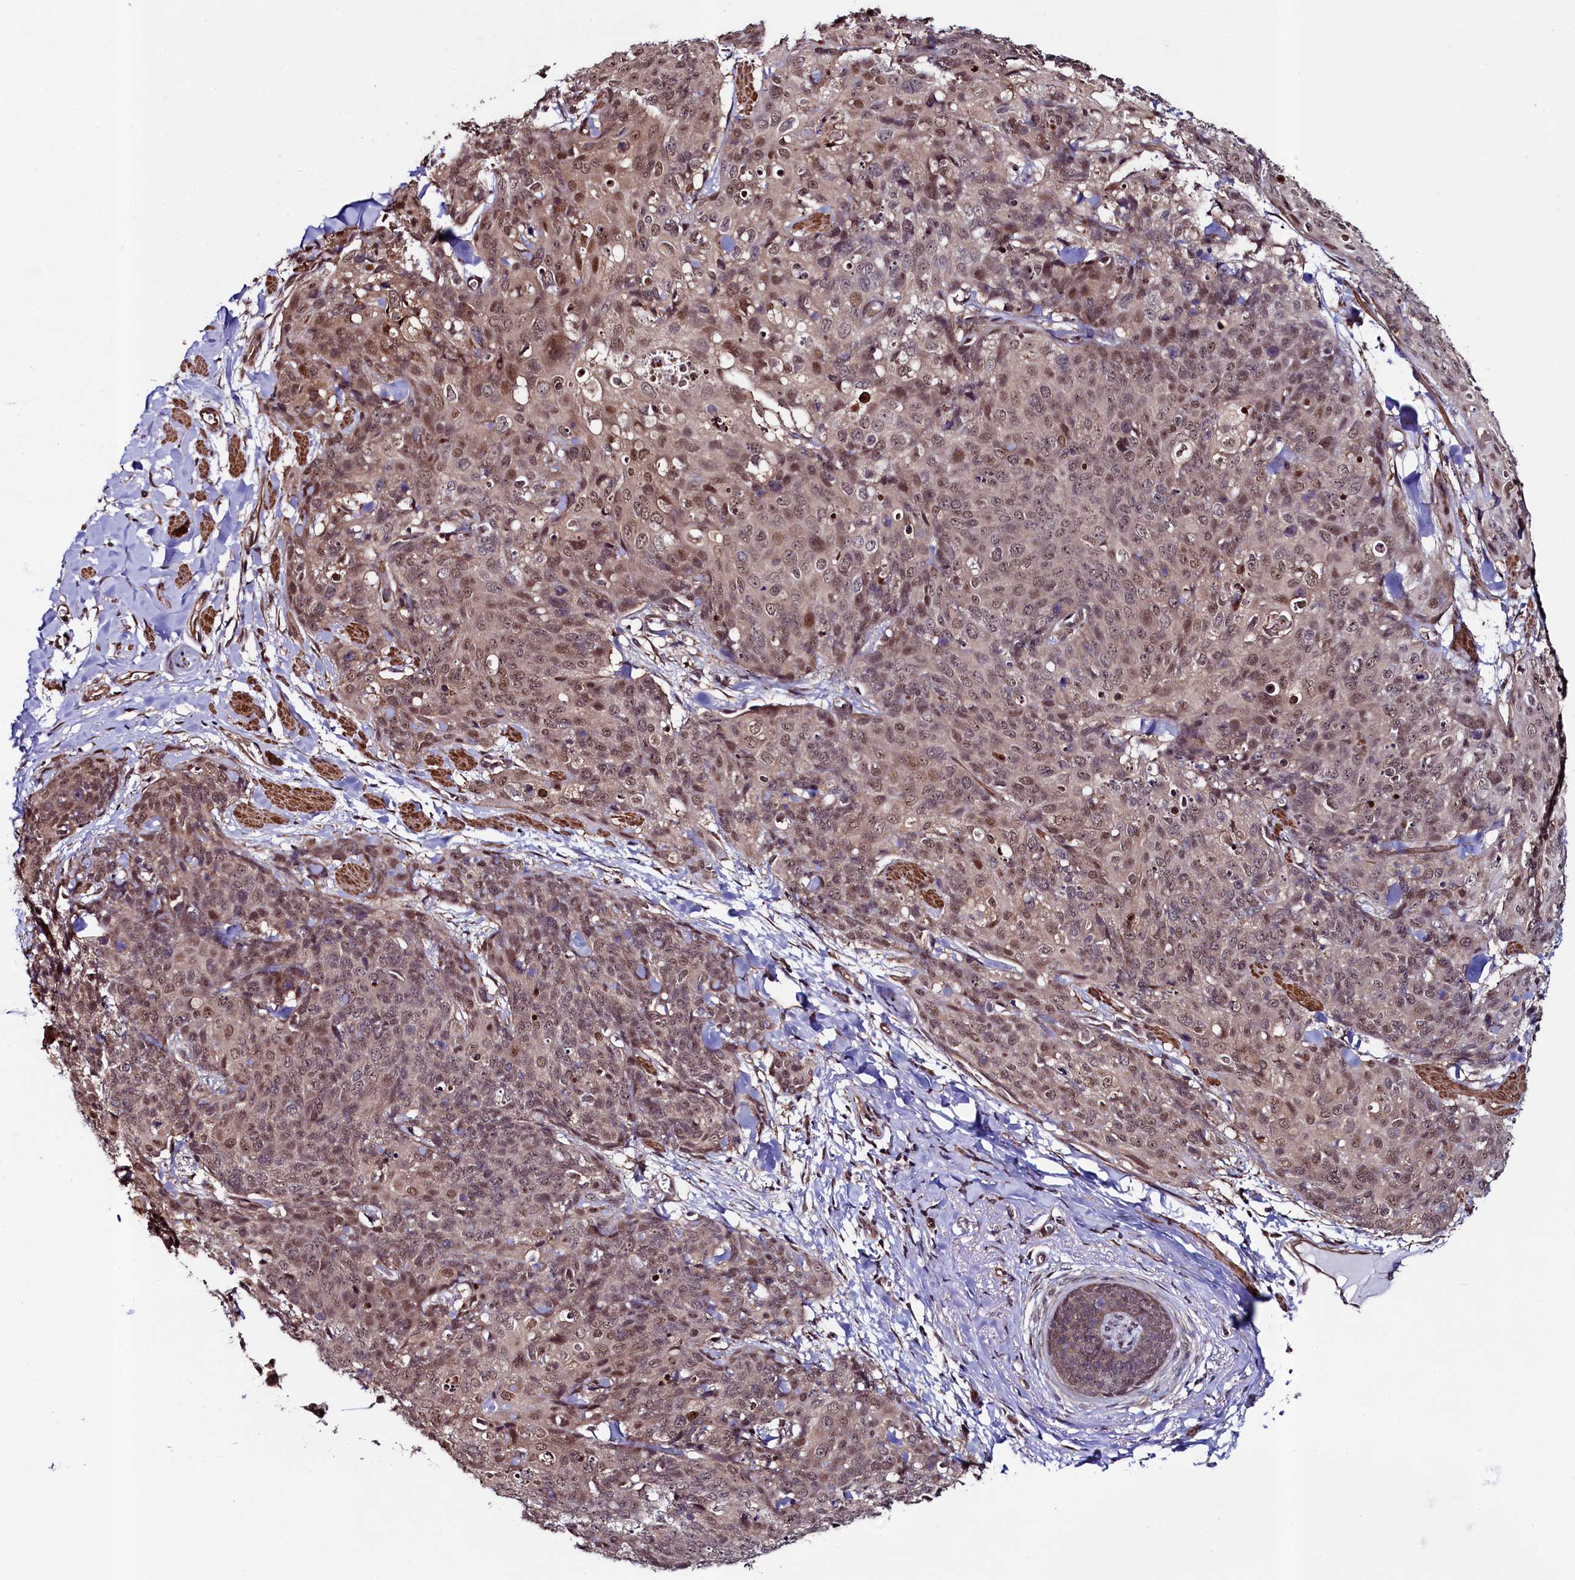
{"staining": {"intensity": "weak", "quantity": ">75%", "location": "nuclear"}, "tissue": "skin cancer", "cell_type": "Tumor cells", "image_type": "cancer", "snomed": [{"axis": "morphology", "description": "Squamous cell carcinoma, NOS"}, {"axis": "topography", "description": "Skin"}, {"axis": "topography", "description": "Vulva"}], "caption": "Skin squamous cell carcinoma stained with a protein marker displays weak staining in tumor cells.", "gene": "LEO1", "patient": {"sex": "female", "age": 85}}